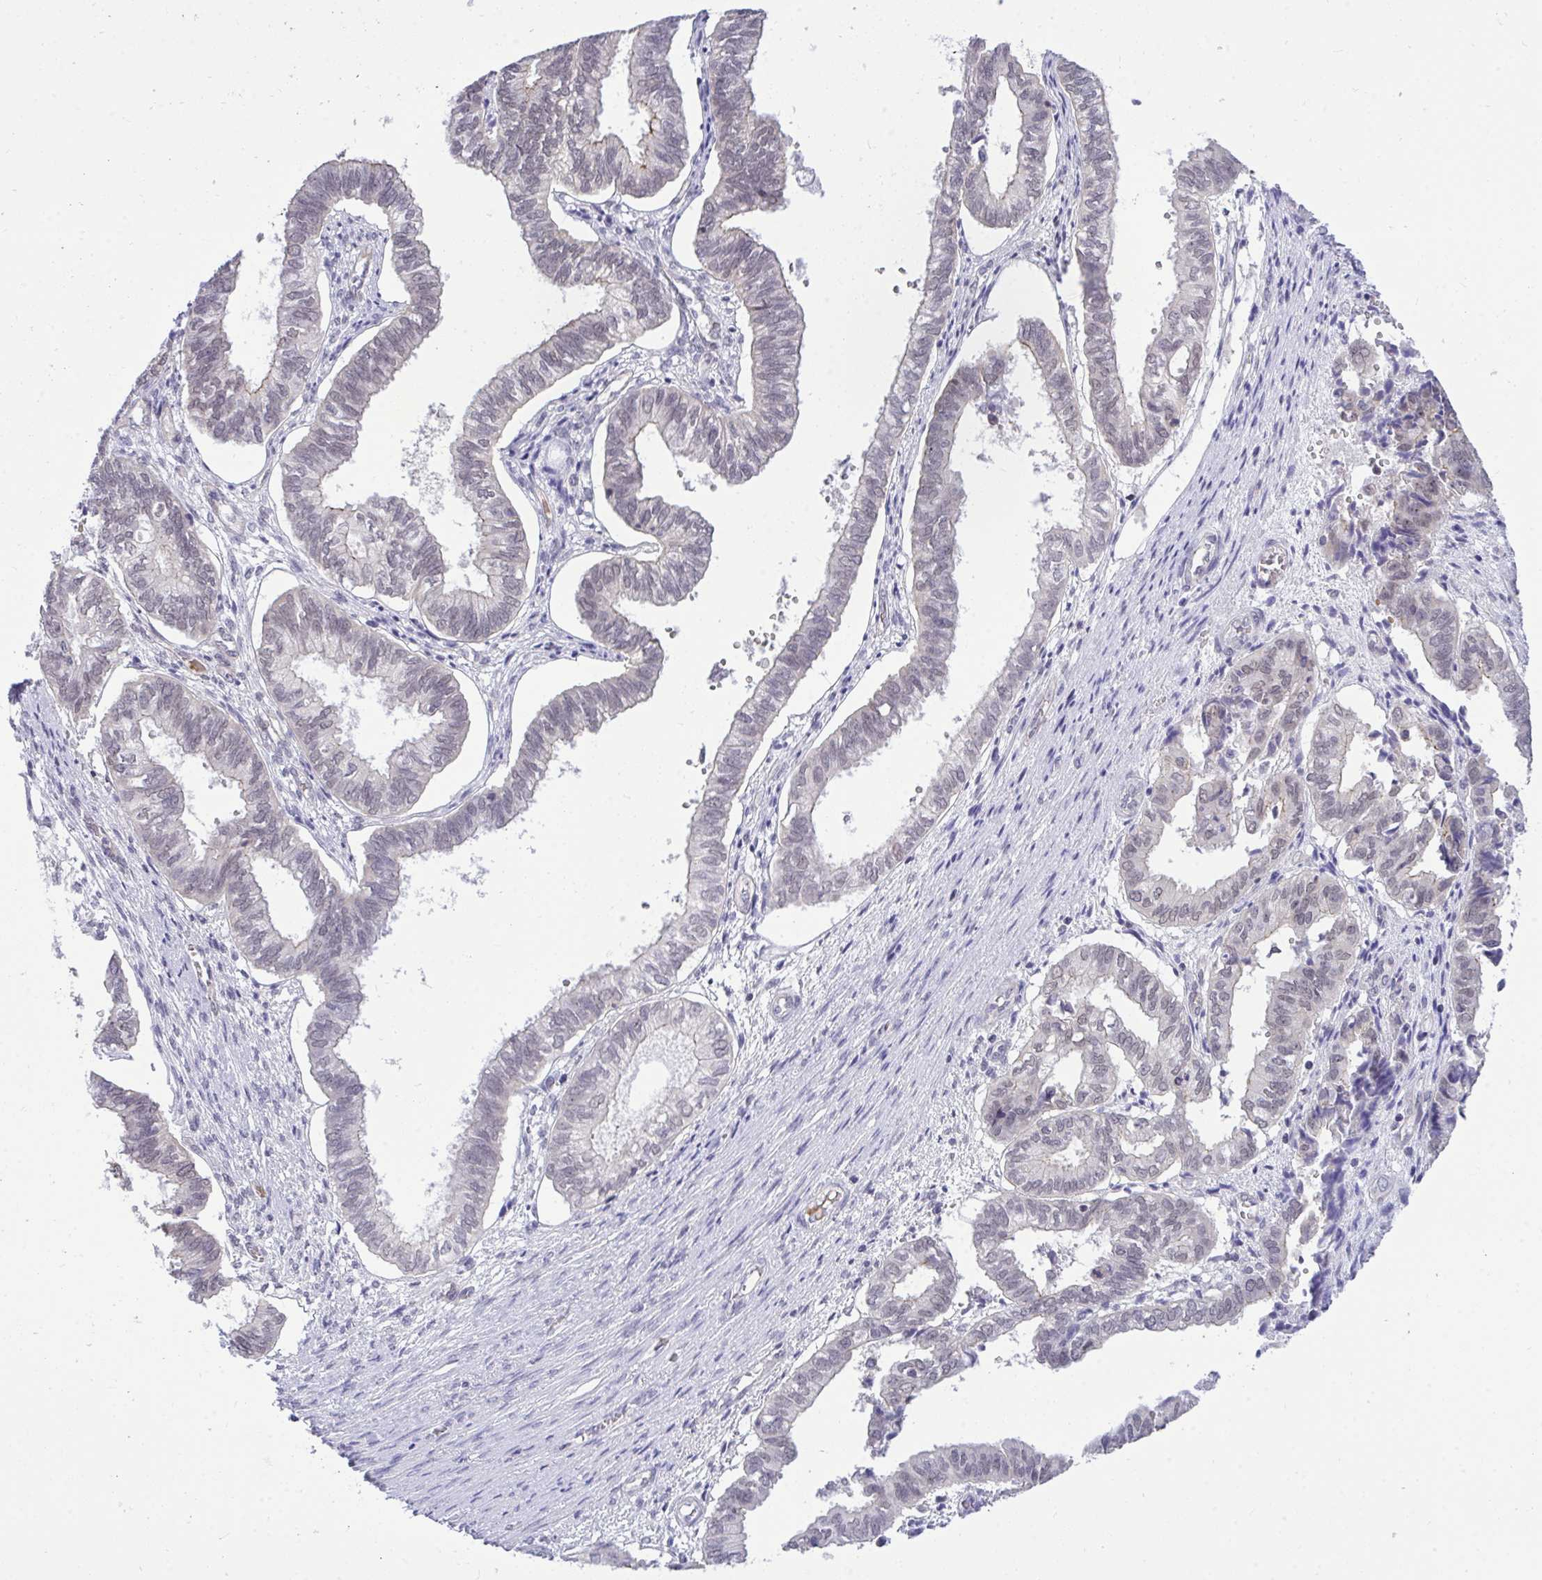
{"staining": {"intensity": "negative", "quantity": "none", "location": "none"}, "tissue": "ovarian cancer", "cell_type": "Tumor cells", "image_type": "cancer", "snomed": [{"axis": "morphology", "description": "Carcinoma, endometroid"}, {"axis": "topography", "description": "Ovary"}], "caption": "Ovarian cancer (endometroid carcinoma) stained for a protein using IHC displays no positivity tumor cells.", "gene": "PPP1CA", "patient": {"sex": "female", "age": 64}}